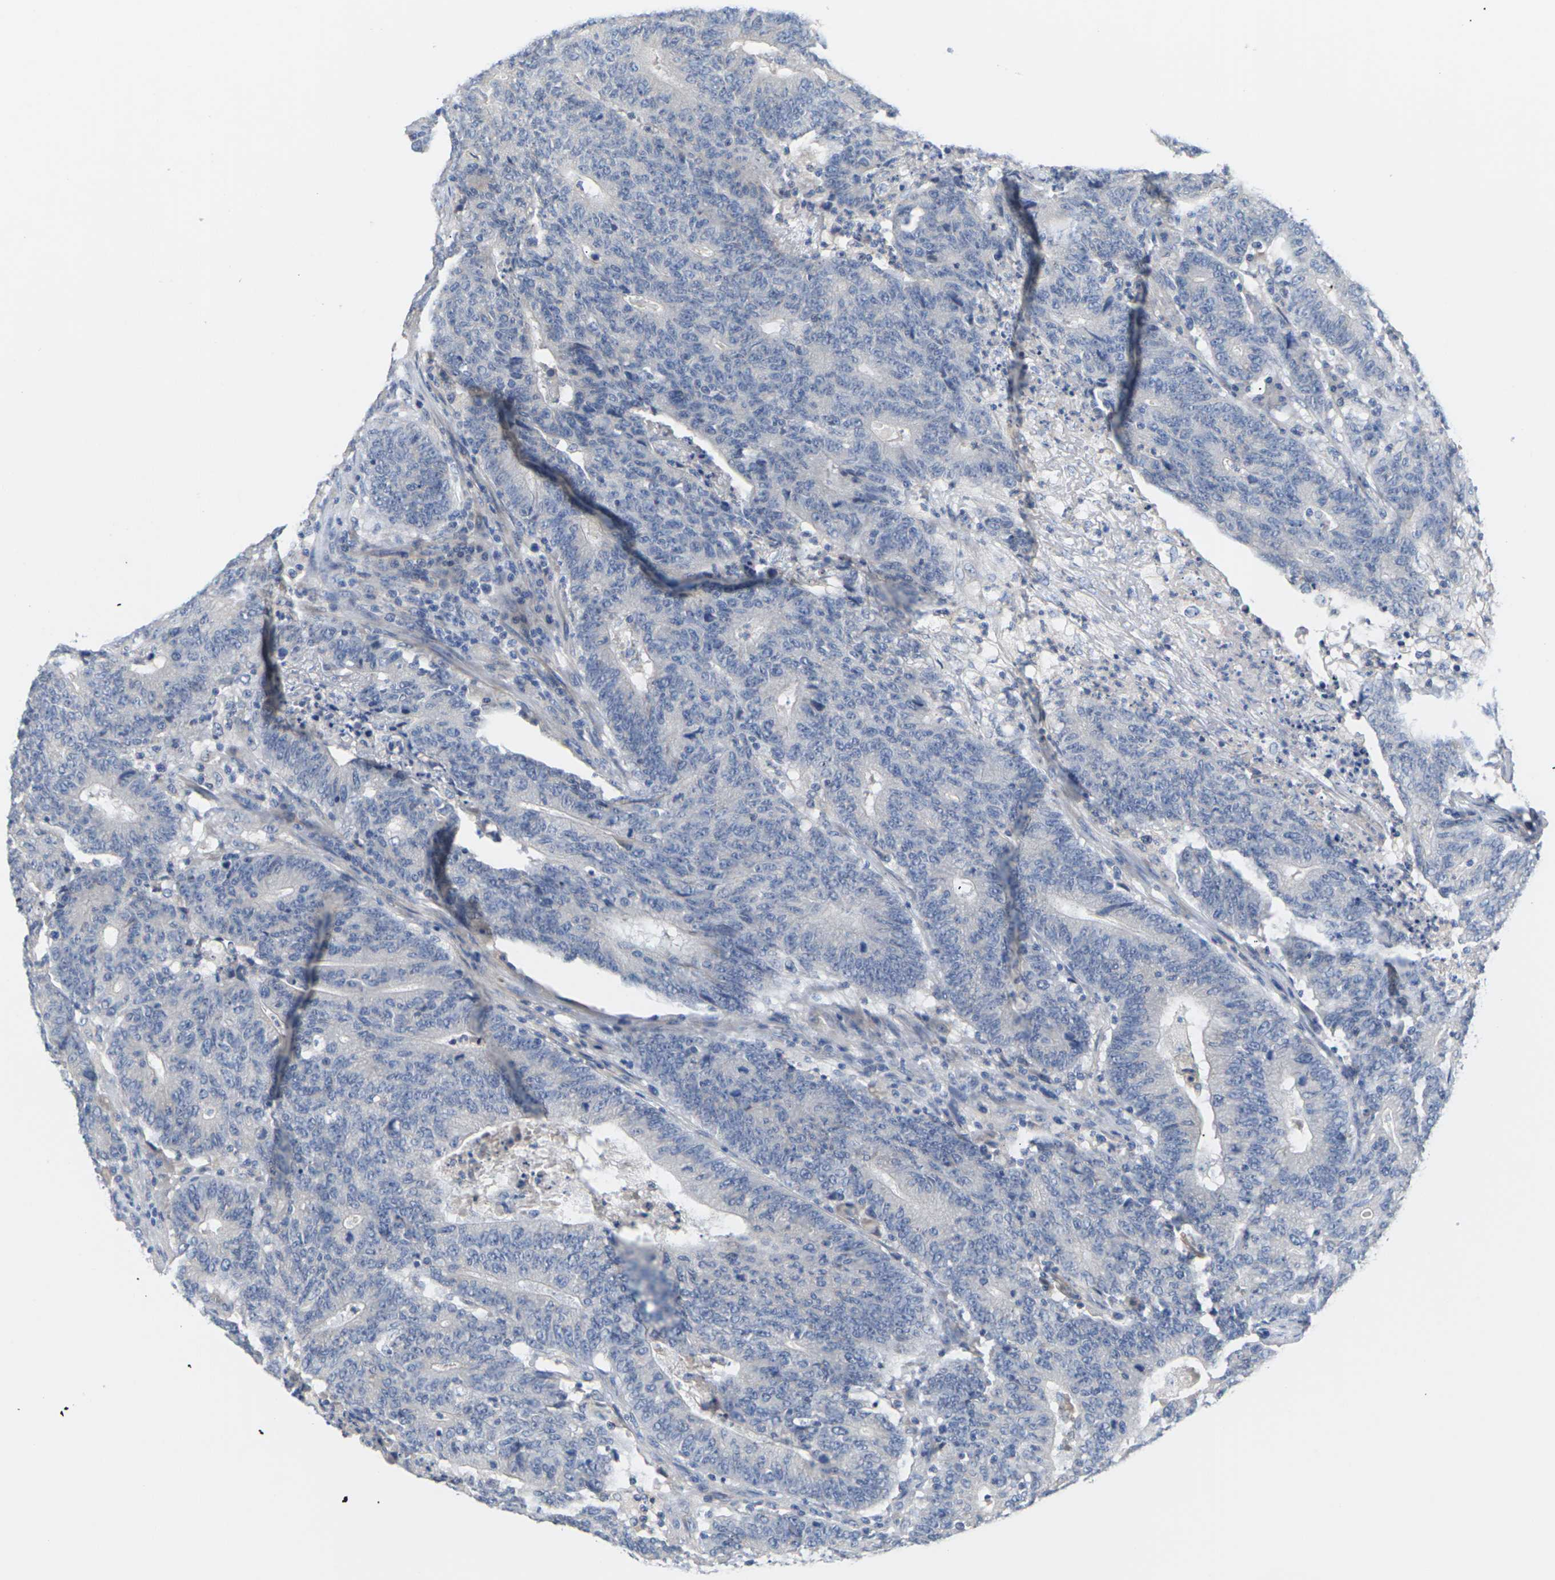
{"staining": {"intensity": "negative", "quantity": "none", "location": "none"}, "tissue": "colorectal cancer", "cell_type": "Tumor cells", "image_type": "cancer", "snomed": [{"axis": "morphology", "description": "Normal tissue, NOS"}, {"axis": "morphology", "description": "Adenocarcinoma, NOS"}, {"axis": "topography", "description": "Colon"}], "caption": "A histopathology image of human colorectal cancer (adenocarcinoma) is negative for staining in tumor cells.", "gene": "TMCO4", "patient": {"sex": "female", "age": 75}}